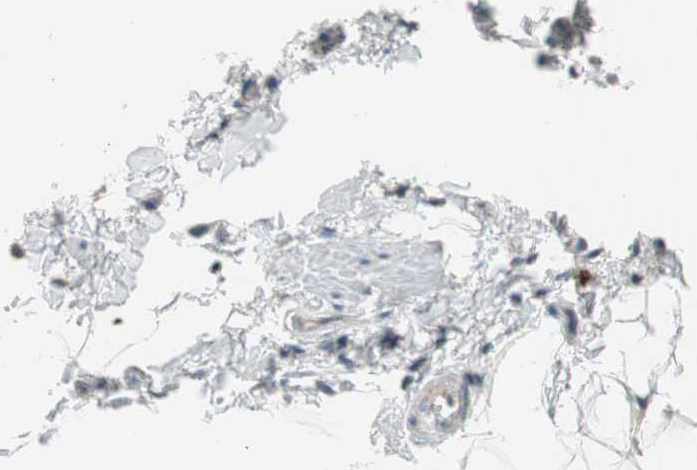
{"staining": {"intensity": "negative", "quantity": "none", "location": "none"}, "tissue": "adipose tissue", "cell_type": "Adipocytes", "image_type": "normal", "snomed": [{"axis": "morphology", "description": "Normal tissue, NOS"}, {"axis": "topography", "description": "Vascular tissue"}], "caption": "Adipocytes show no significant expression in unremarkable adipose tissue. Brightfield microscopy of immunohistochemistry stained with DAB (3,3'-diaminobenzidine) (brown) and hematoxylin (blue), captured at high magnification.", "gene": "PDZK1", "patient": {"sex": "male", "age": 41}}